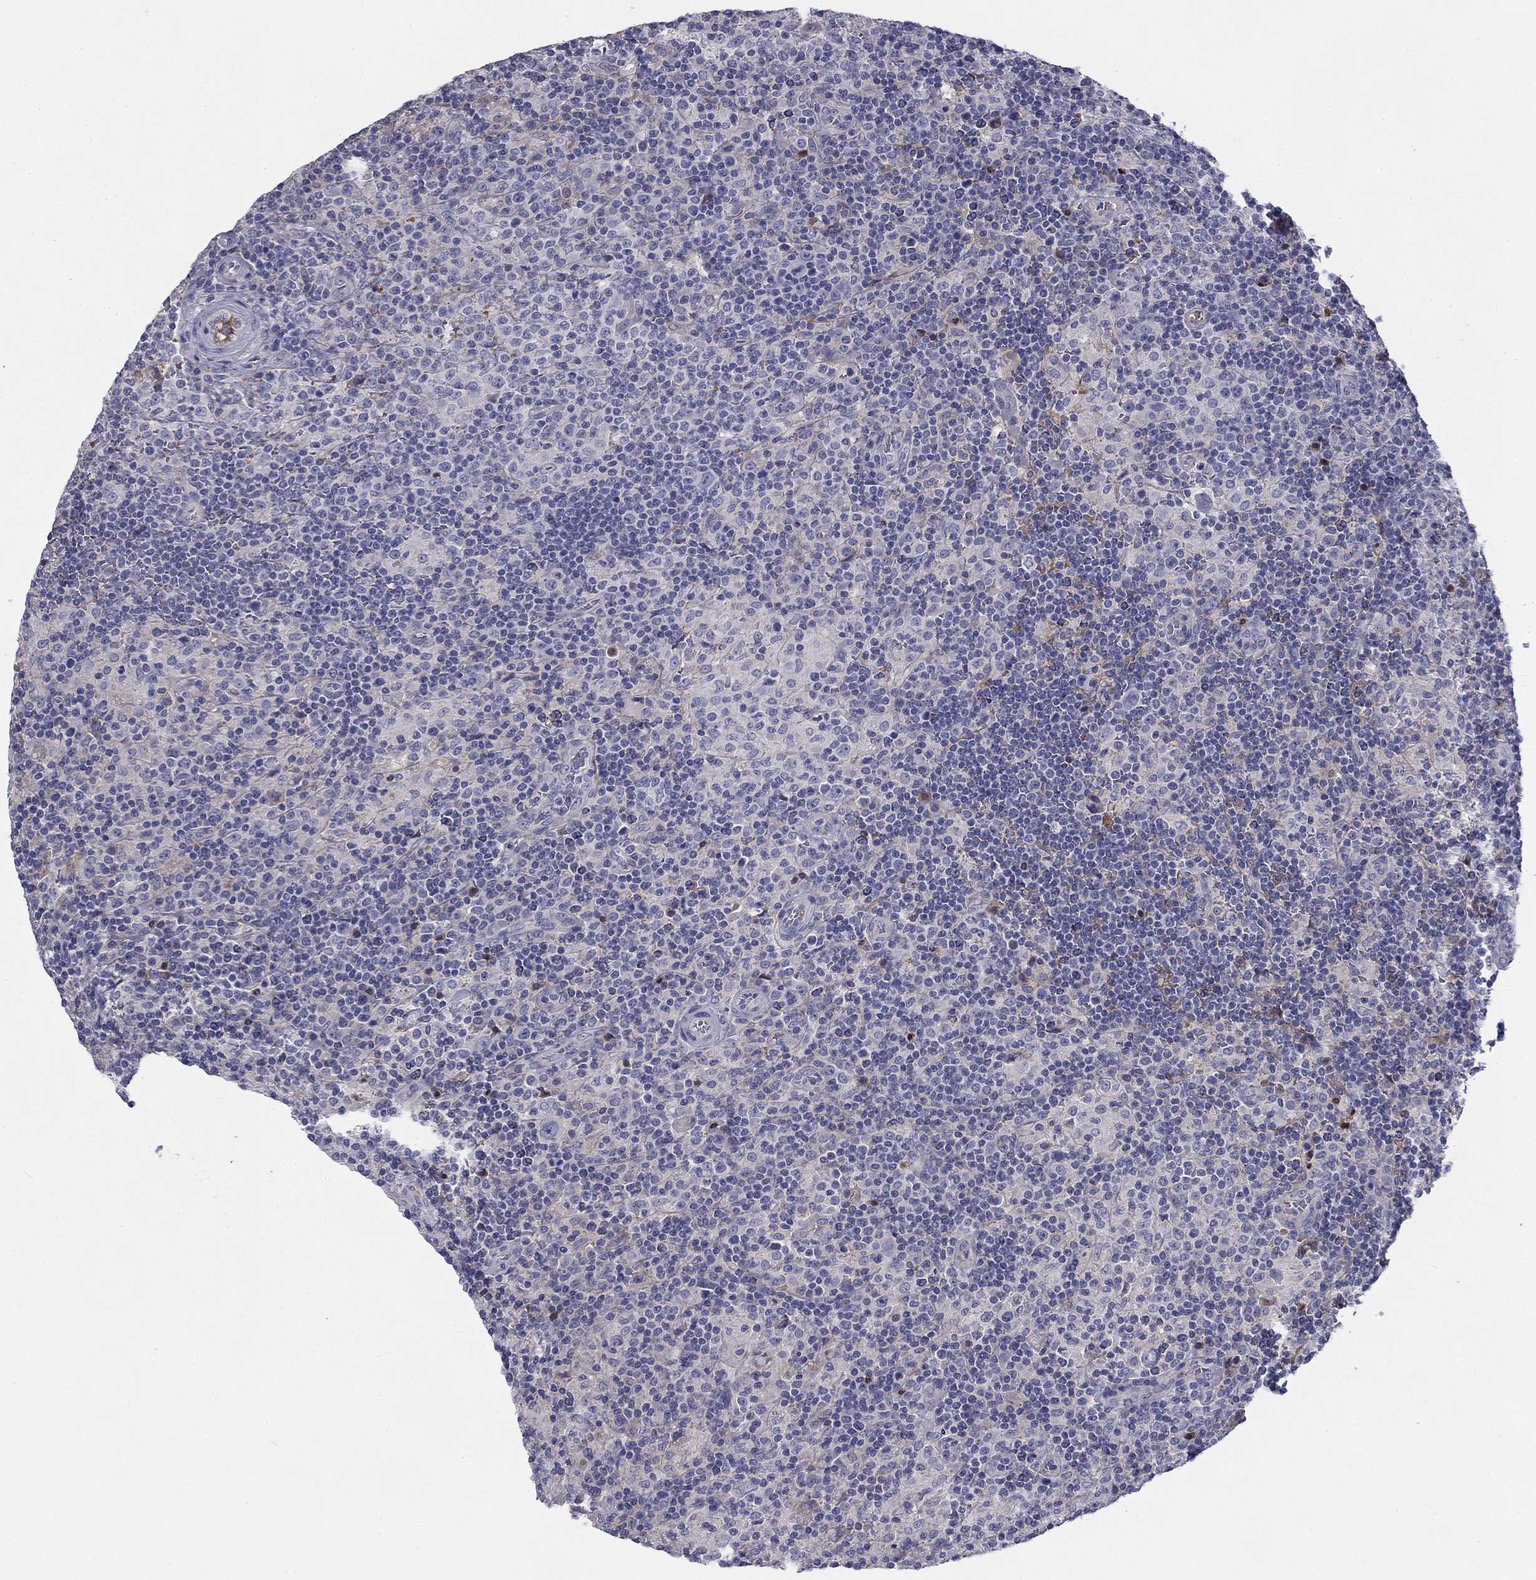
{"staining": {"intensity": "negative", "quantity": "none", "location": "none"}, "tissue": "lymphoma", "cell_type": "Tumor cells", "image_type": "cancer", "snomed": [{"axis": "morphology", "description": "Hodgkin's disease, NOS"}, {"axis": "topography", "description": "Lymph node"}], "caption": "A histopathology image of human Hodgkin's disease is negative for staining in tumor cells. (Immunohistochemistry (ihc), brightfield microscopy, high magnification).", "gene": "CPLX4", "patient": {"sex": "male", "age": 70}}